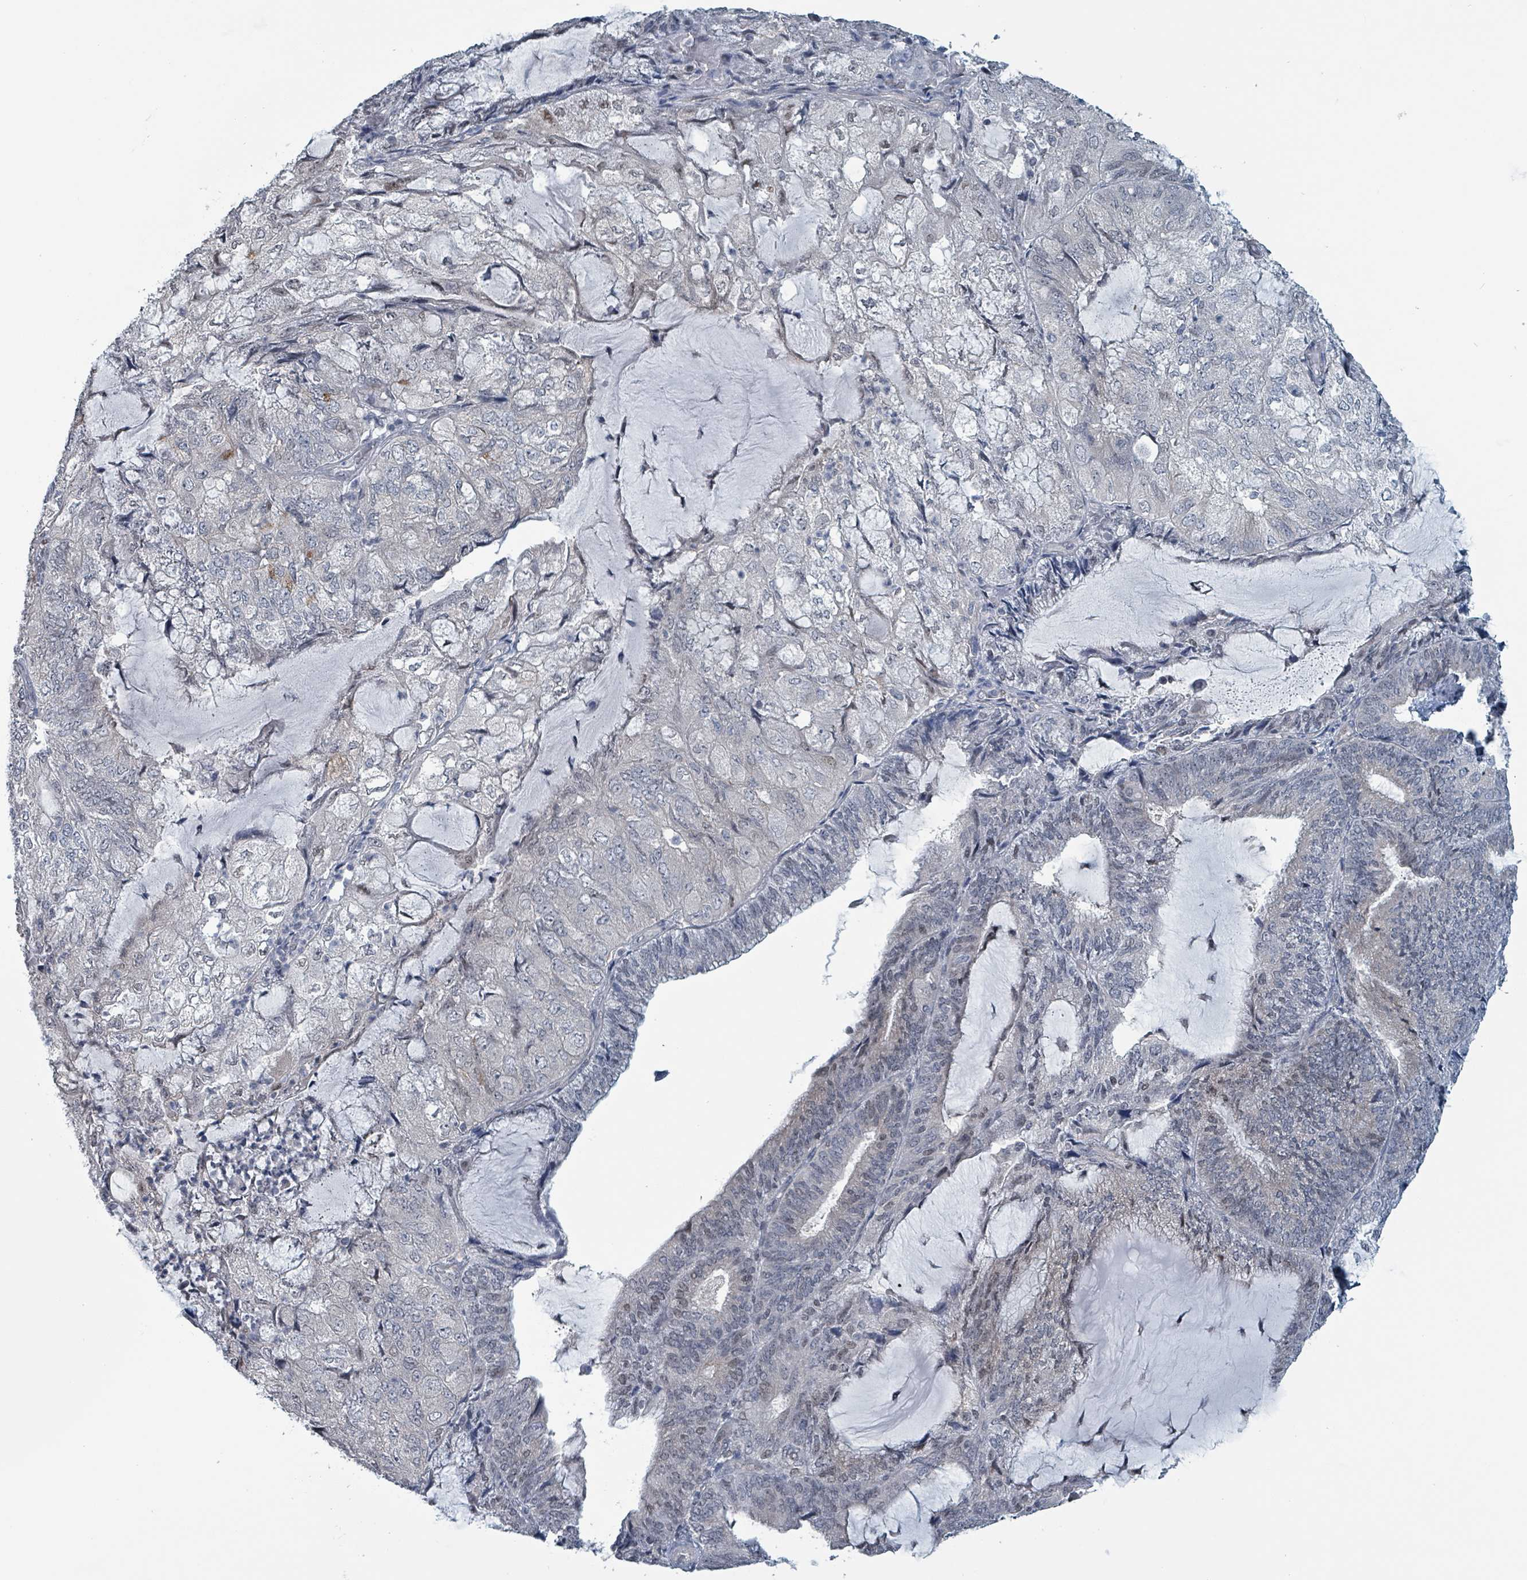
{"staining": {"intensity": "negative", "quantity": "none", "location": "none"}, "tissue": "endometrial cancer", "cell_type": "Tumor cells", "image_type": "cancer", "snomed": [{"axis": "morphology", "description": "Adenocarcinoma, NOS"}, {"axis": "topography", "description": "Endometrium"}], "caption": "High magnification brightfield microscopy of endometrial adenocarcinoma stained with DAB (3,3'-diaminobenzidine) (brown) and counterstained with hematoxylin (blue): tumor cells show no significant positivity.", "gene": "BIVM", "patient": {"sex": "female", "age": 81}}